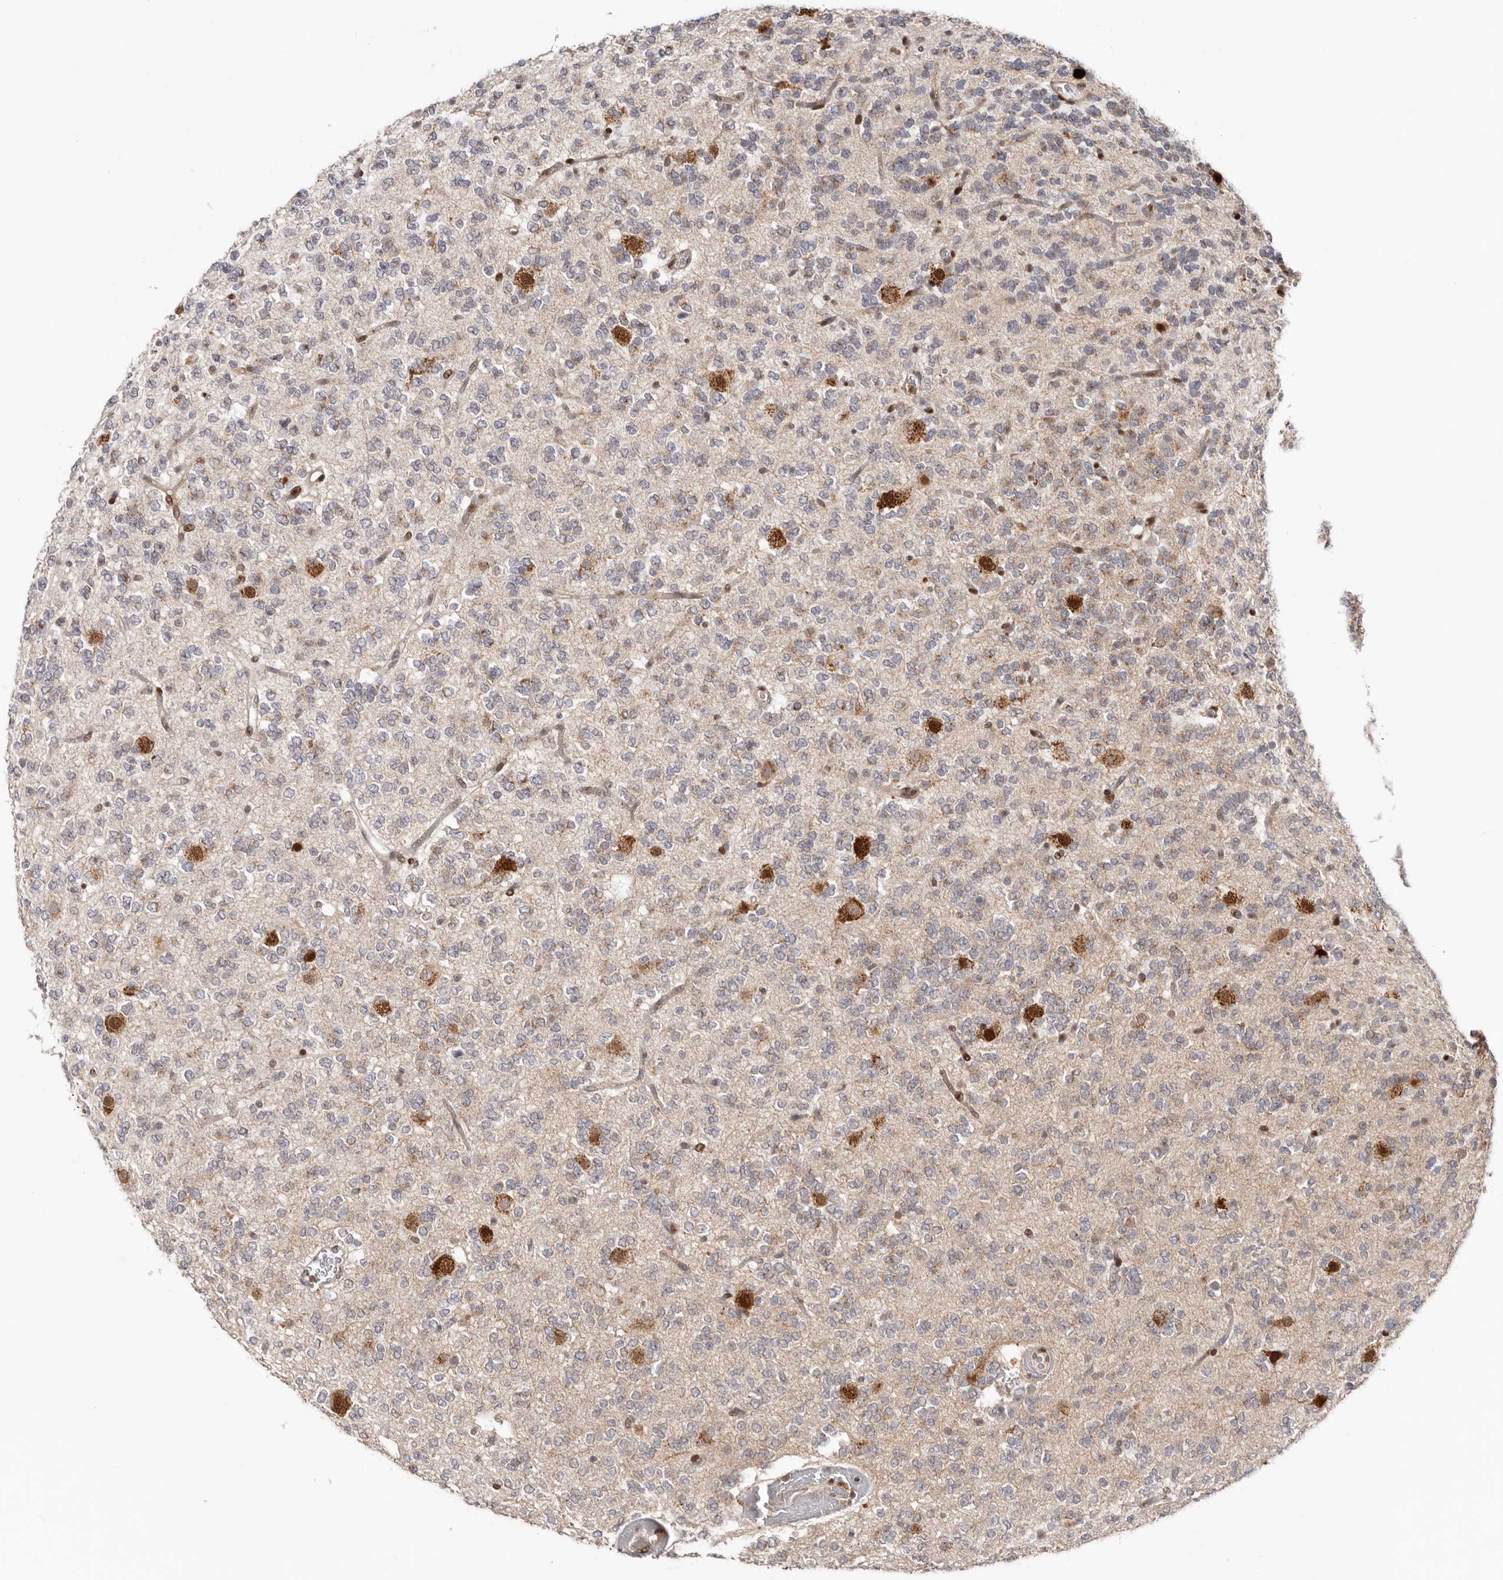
{"staining": {"intensity": "weak", "quantity": "<25%", "location": "cytoplasmic/membranous"}, "tissue": "glioma", "cell_type": "Tumor cells", "image_type": "cancer", "snomed": [{"axis": "morphology", "description": "Glioma, malignant, Low grade"}, {"axis": "topography", "description": "Brain"}], "caption": "DAB immunohistochemical staining of human malignant glioma (low-grade) demonstrates no significant positivity in tumor cells.", "gene": "SMAD7", "patient": {"sex": "male", "age": 38}}